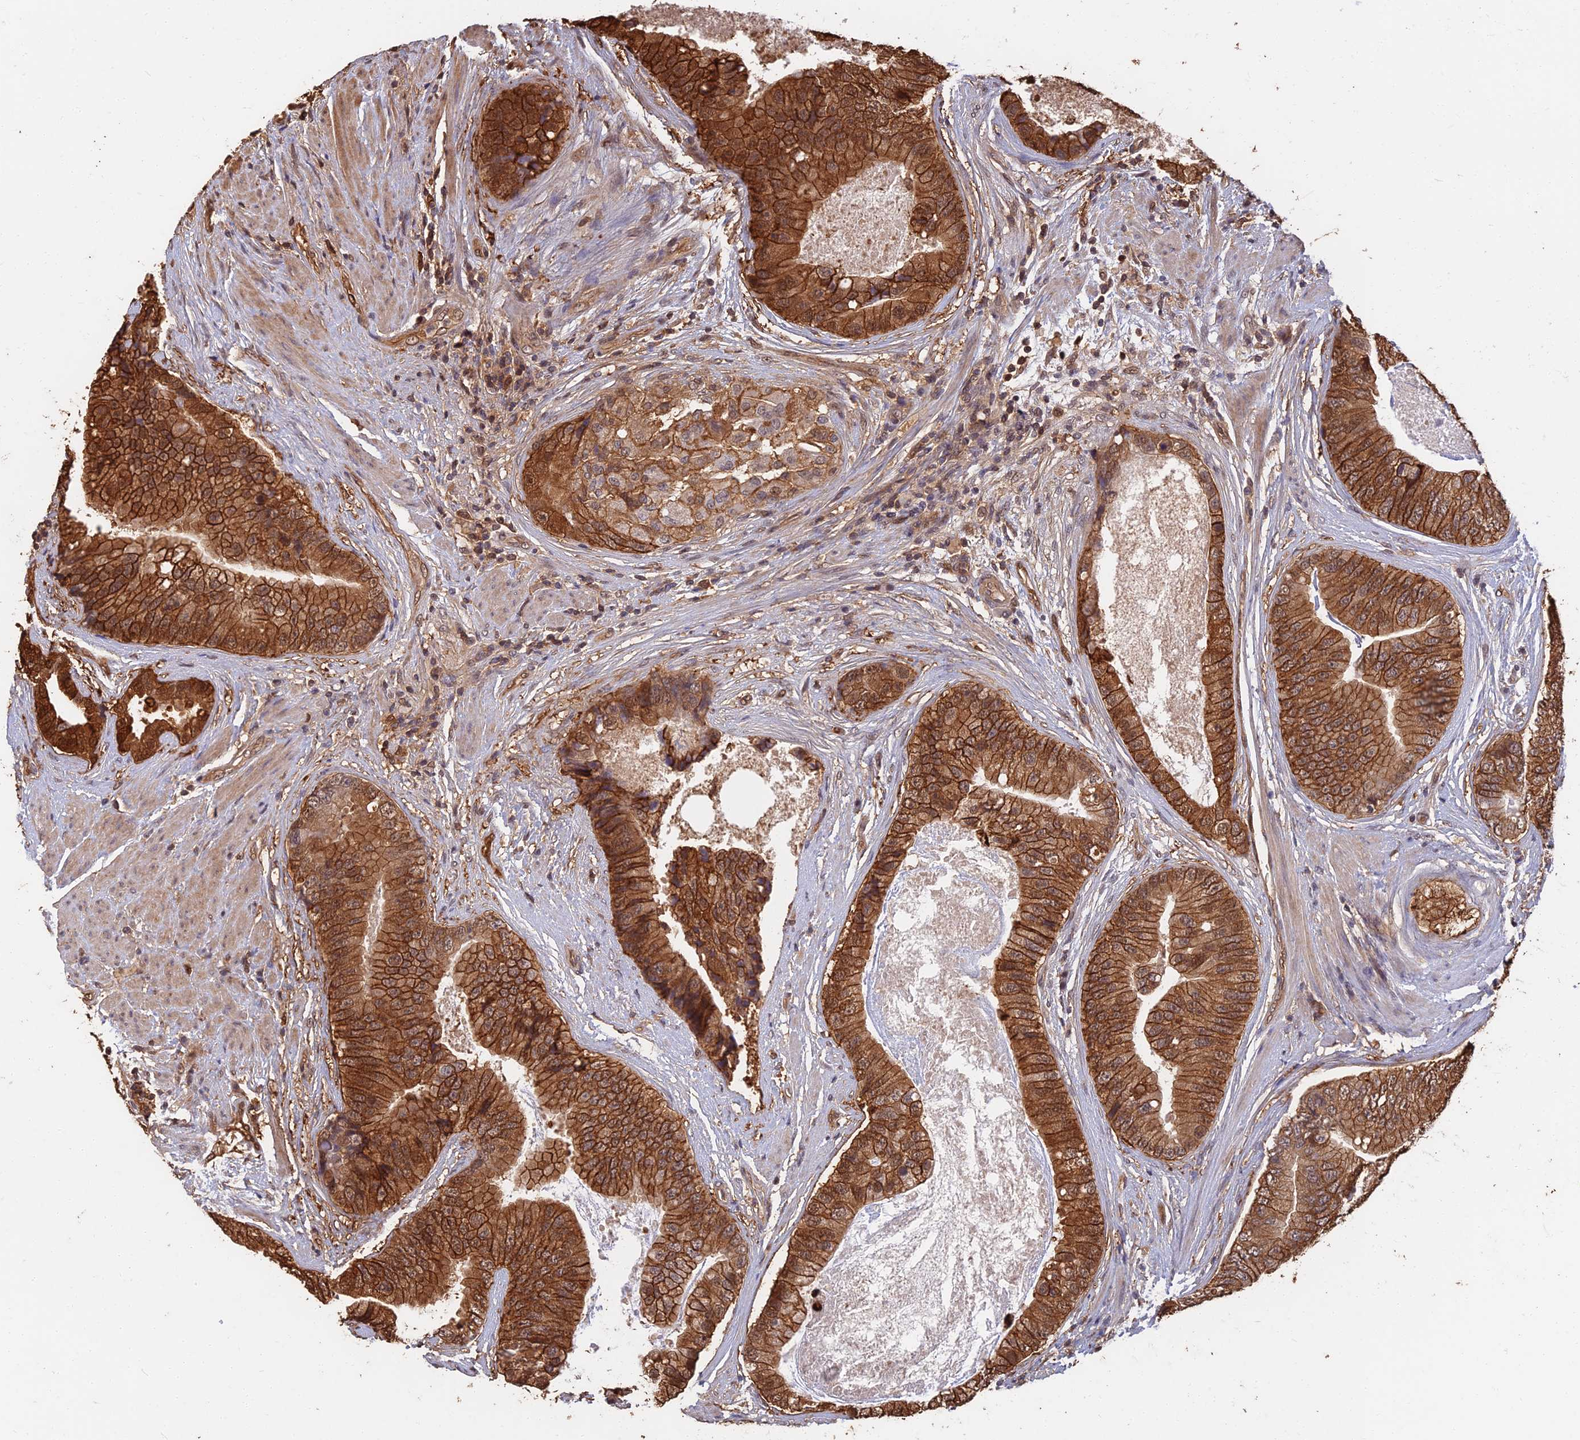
{"staining": {"intensity": "strong", "quantity": ">75%", "location": "cytoplasmic/membranous"}, "tissue": "prostate cancer", "cell_type": "Tumor cells", "image_type": "cancer", "snomed": [{"axis": "morphology", "description": "Adenocarcinoma, High grade"}, {"axis": "topography", "description": "Prostate"}], "caption": "This is an image of immunohistochemistry (IHC) staining of high-grade adenocarcinoma (prostate), which shows strong expression in the cytoplasmic/membranous of tumor cells.", "gene": "LRRN3", "patient": {"sex": "male", "age": 70}}